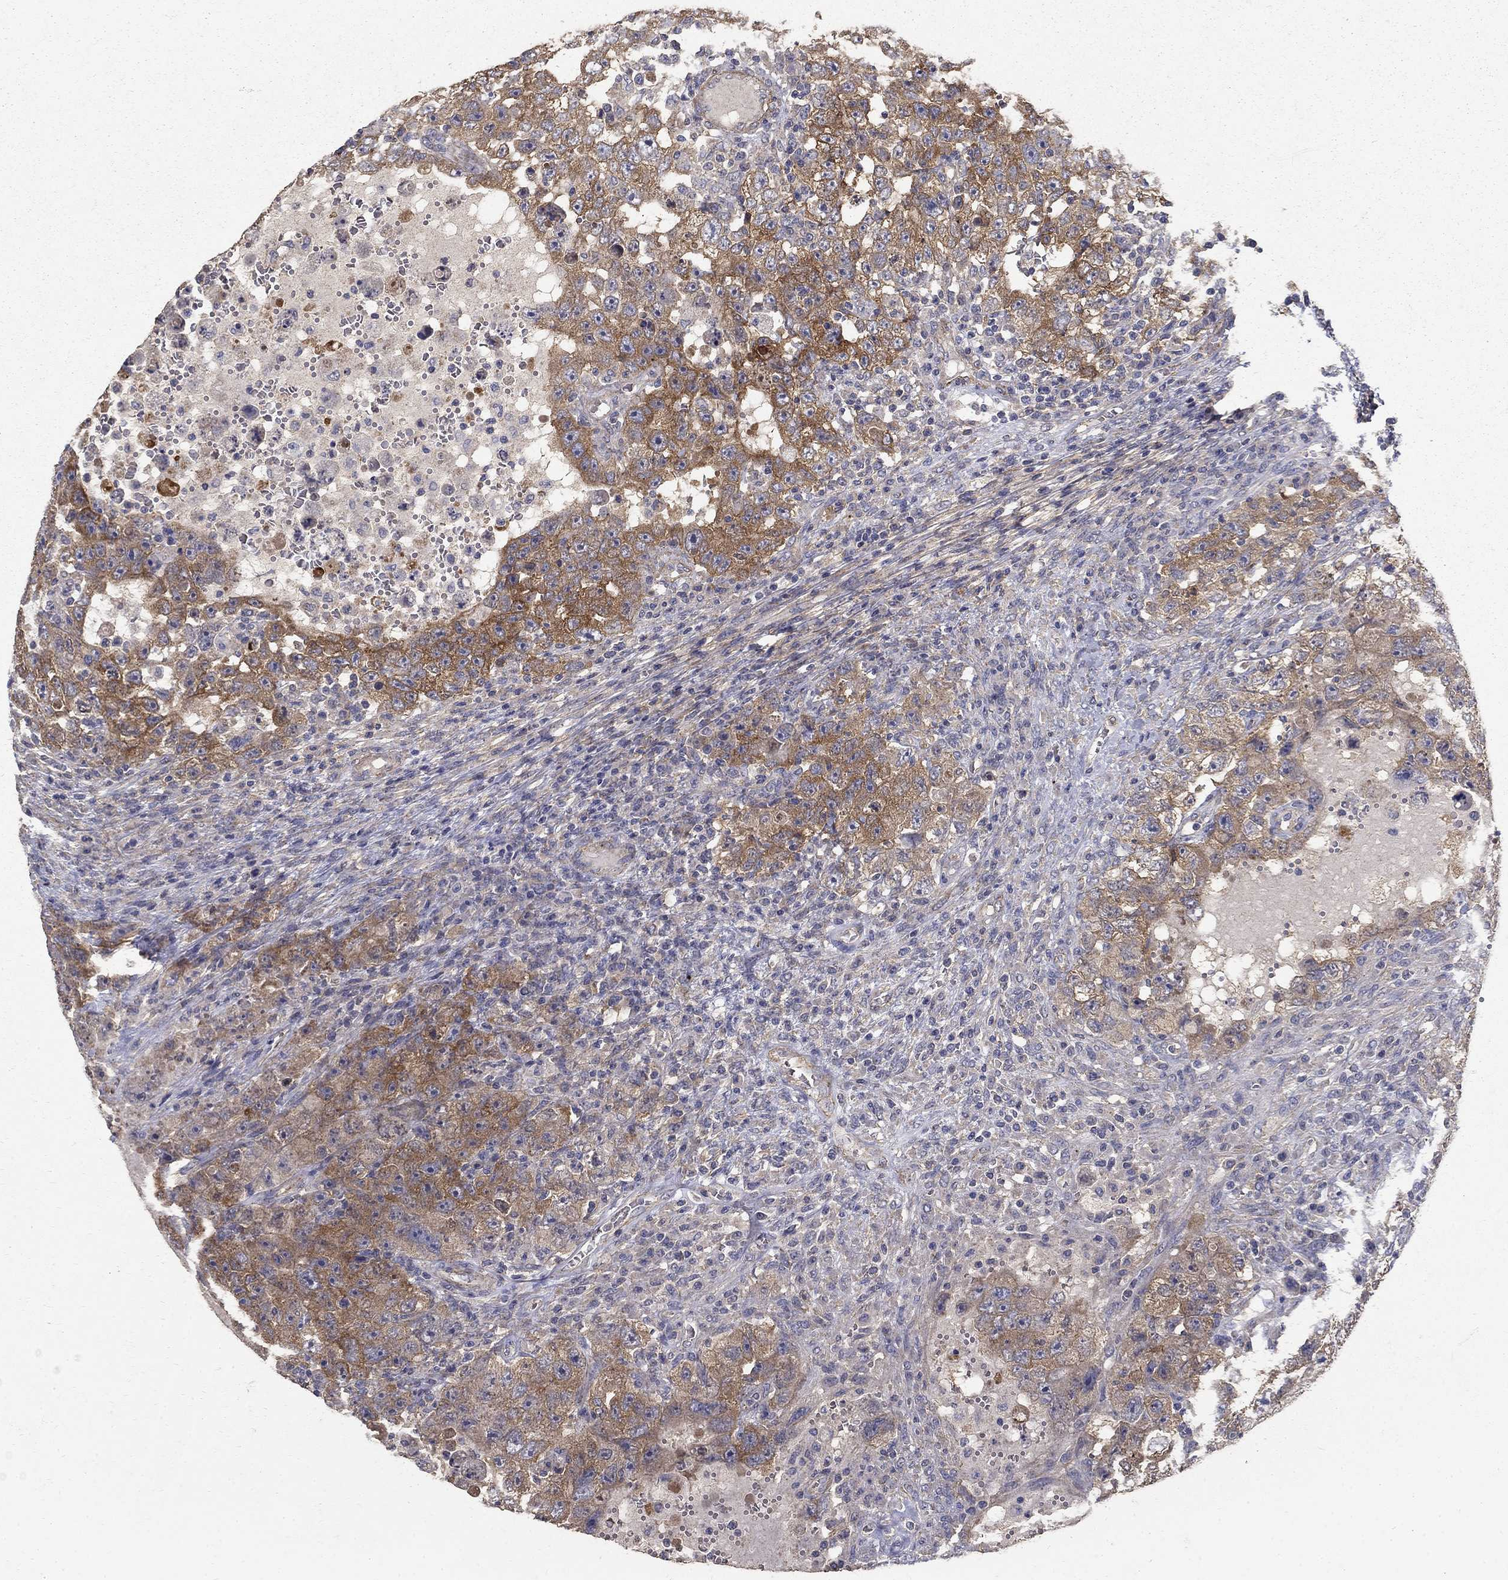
{"staining": {"intensity": "moderate", "quantity": "25%-75%", "location": "cytoplasmic/membranous"}, "tissue": "testis cancer", "cell_type": "Tumor cells", "image_type": "cancer", "snomed": [{"axis": "morphology", "description": "Carcinoma, Embryonal, NOS"}, {"axis": "topography", "description": "Testis"}], "caption": "Immunohistochemistry (IHC) (DAB) staining of human testis cancer (embryonal carcinoma) shows moderate cytoplasmic/membranous protein positivity in approximately 25%-75% of tumor cells. (IHC, brightfield microscopy, high magnification).", "gene": "MPP2", "patient": {"sex": "male", "age": 26}}